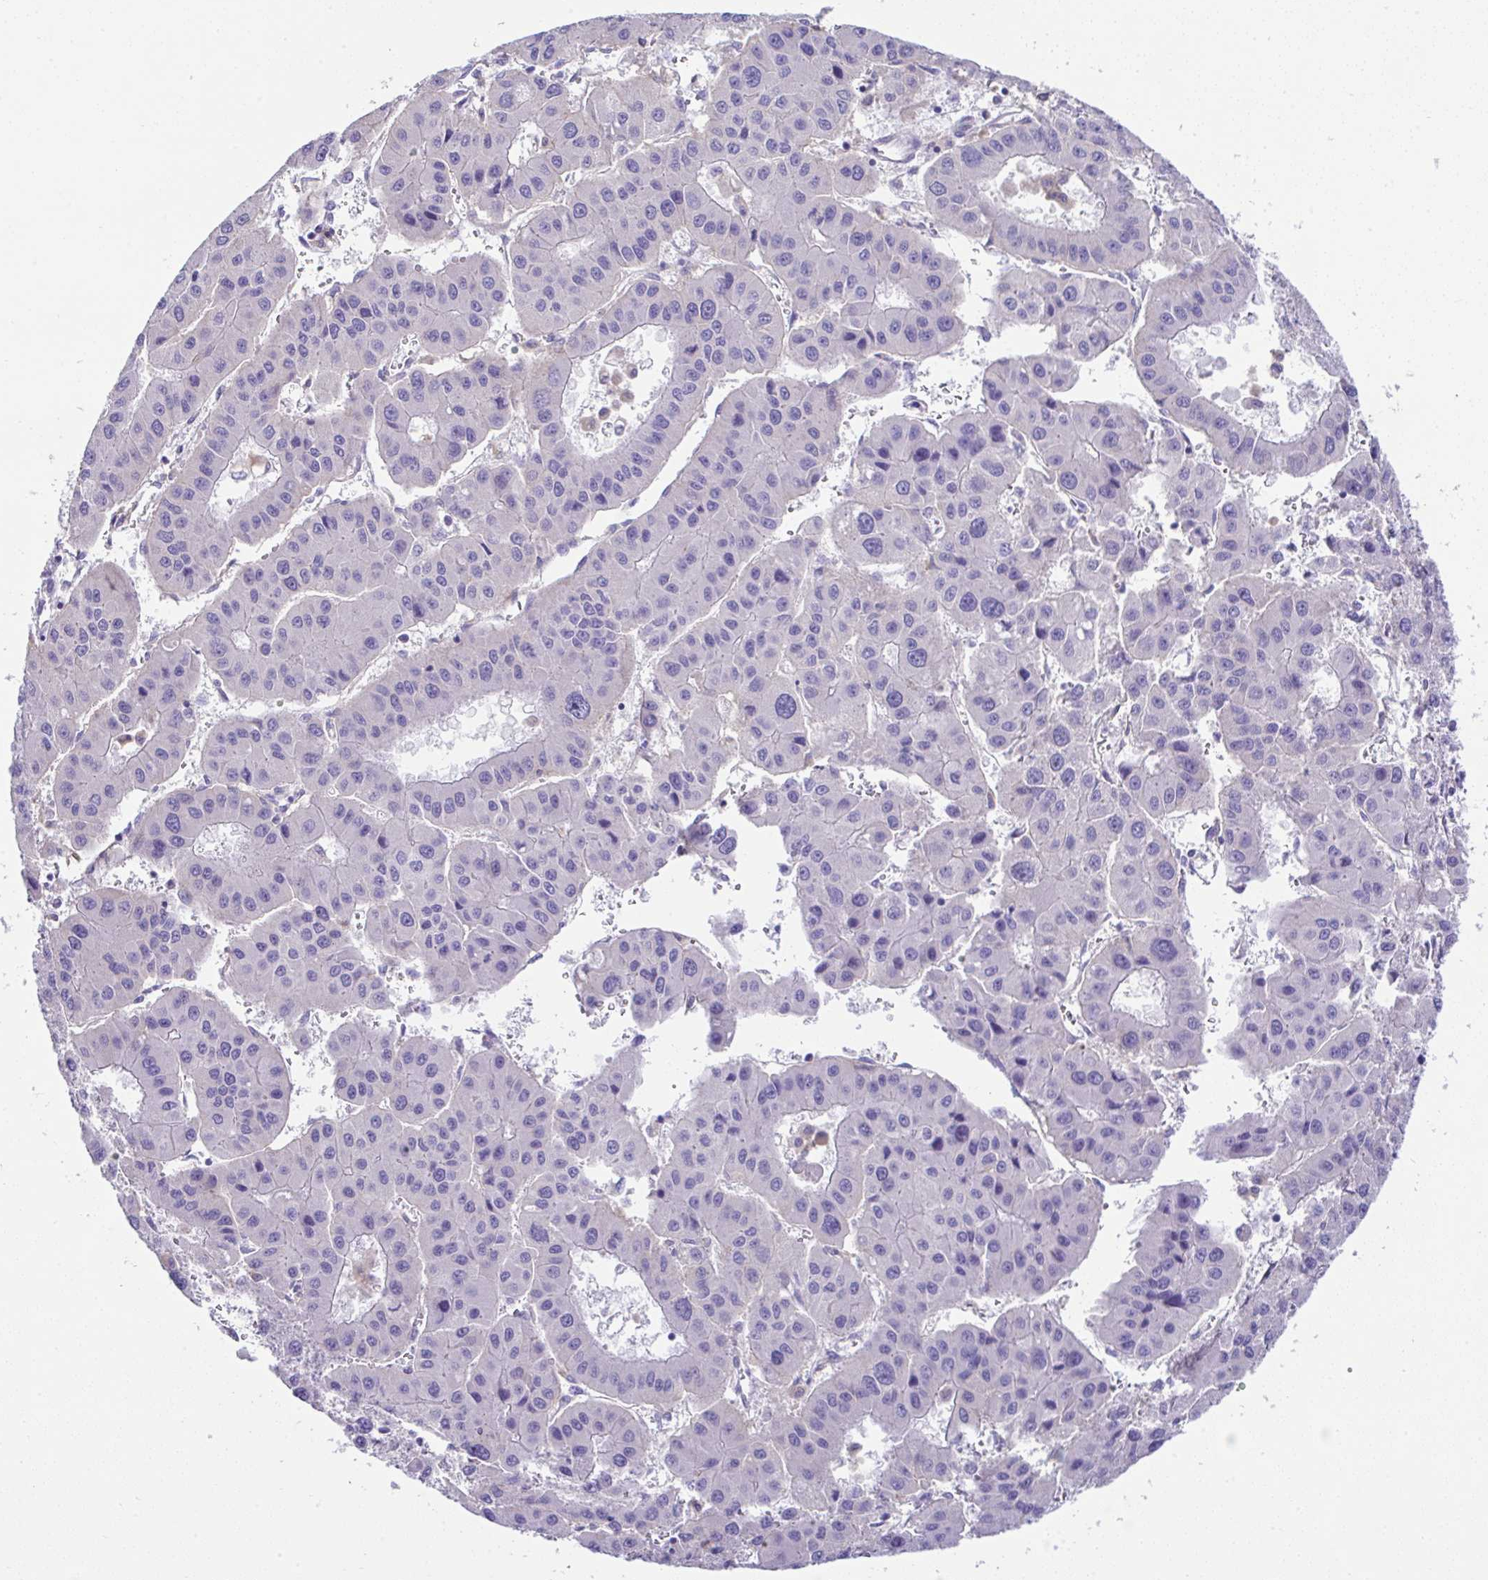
{"staining": {"intensity": "negative", "quantity": "none", "location": "none"}, "tissue": "liver cancer", "cell_type": "Tumor cells", "image_type": "cancer", "snomed": [{"axis": "morphology", "description": "Carcinoma, Hepatocellular, NOS"}, {"axis": "topography", "description": "Liver"}], "caption": "Immunohistochemical staining of hepatocellular carcinoma (liver) displays no significant positivity in tumor cells.", "gene": "OR4P4", "patient": {"sex": "male", "age": 73}}